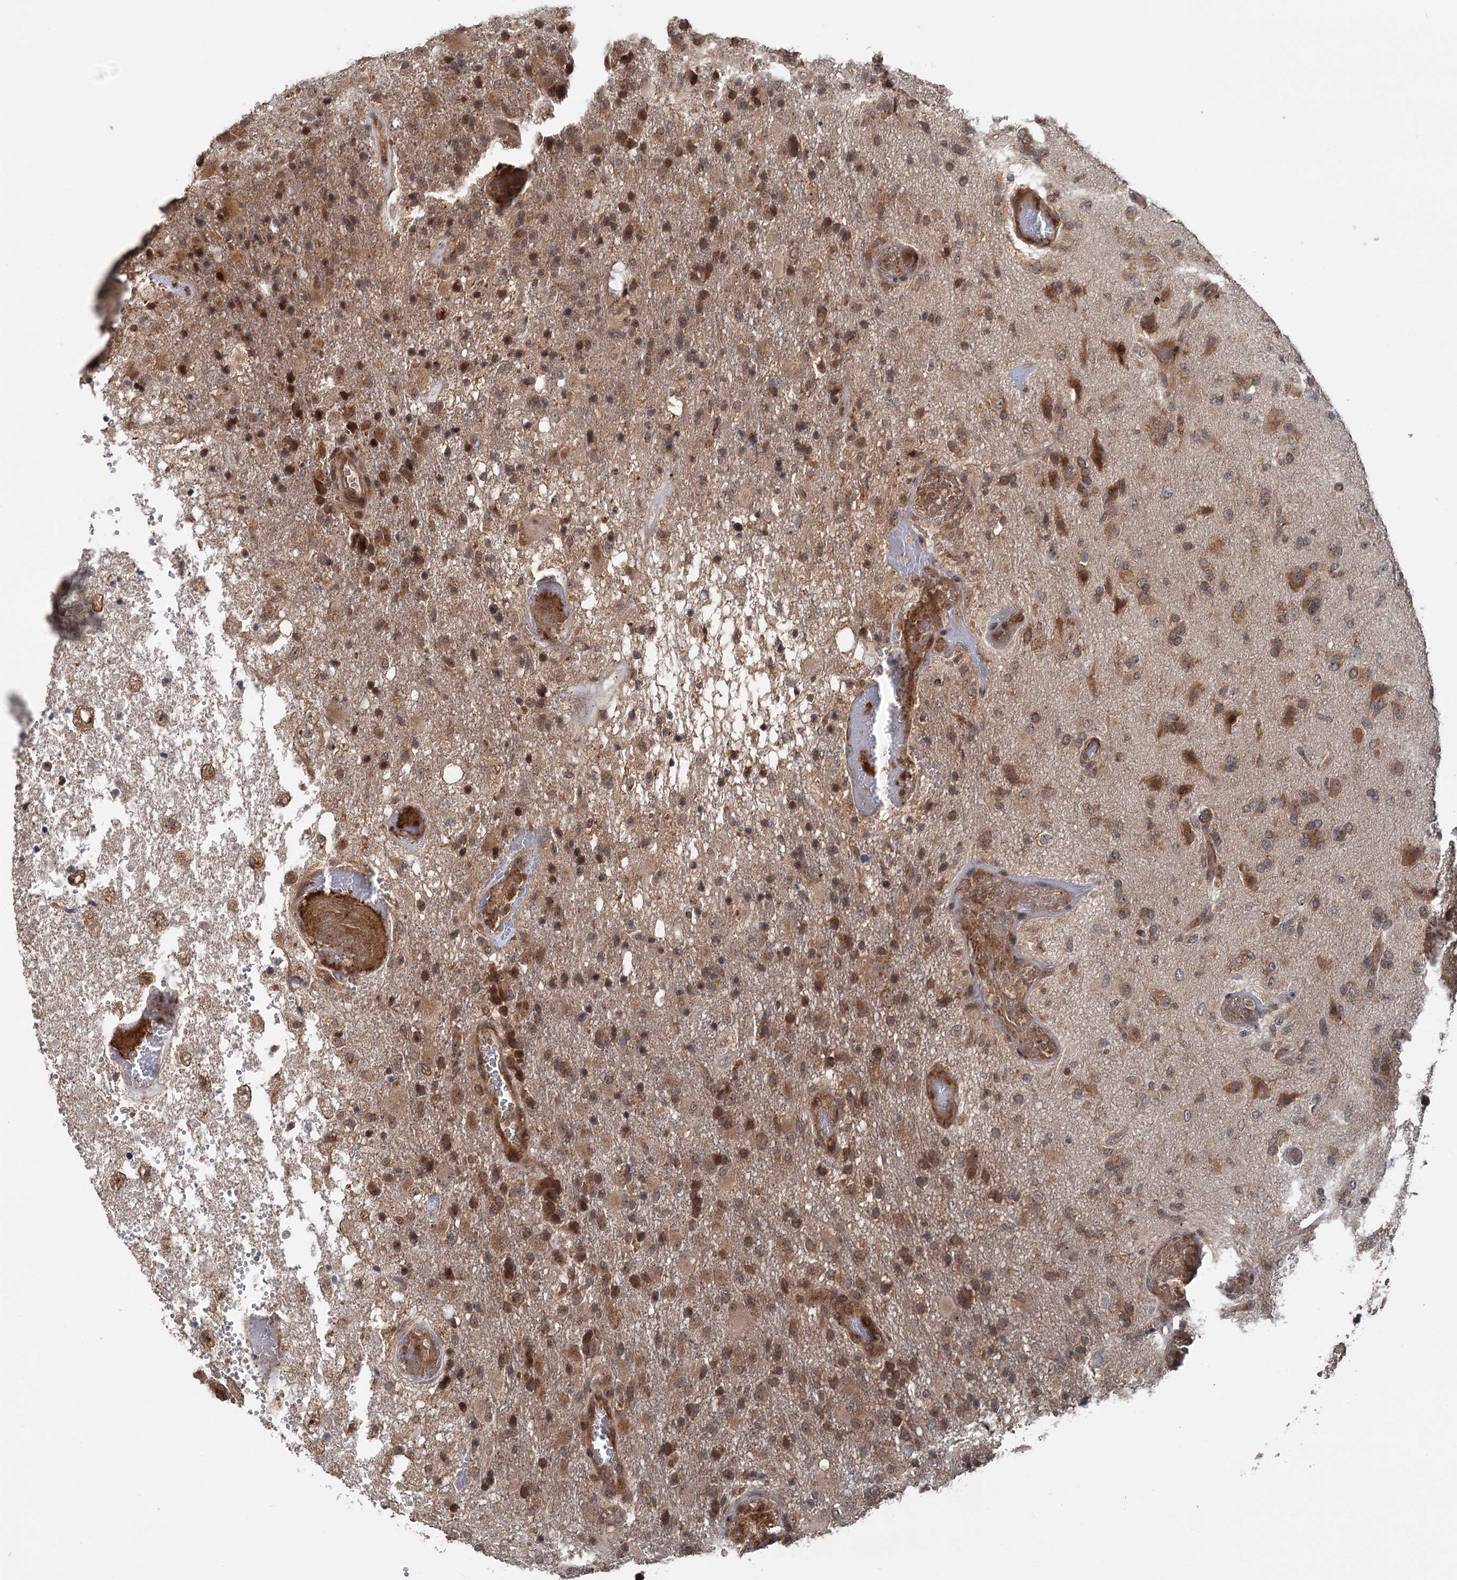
{"staining": {"intensity": "moderate", "quantity": ">75%", "location": "cytoplasmic/membranous"}, "tissue": "glioma", "cell_type": "Tumor cells", "image_type": "cancer", "snomed": [{"axis": "morphology", "description": "Glioma, malignant, High grade"}, {"axis": "topography", "description": "Brain"}], "caption": "IHC (DAB (3,3'-diaminobenzidine)) staining of human high-grade glioma (malignant) shows moderate cytoplasmic/membranous protein staining in about >75% of tumor cells. (IHC, brightfield microscopy, high magnification).", "gene": "KANSL2", "patient": {"sex": "female", "age": 74}}